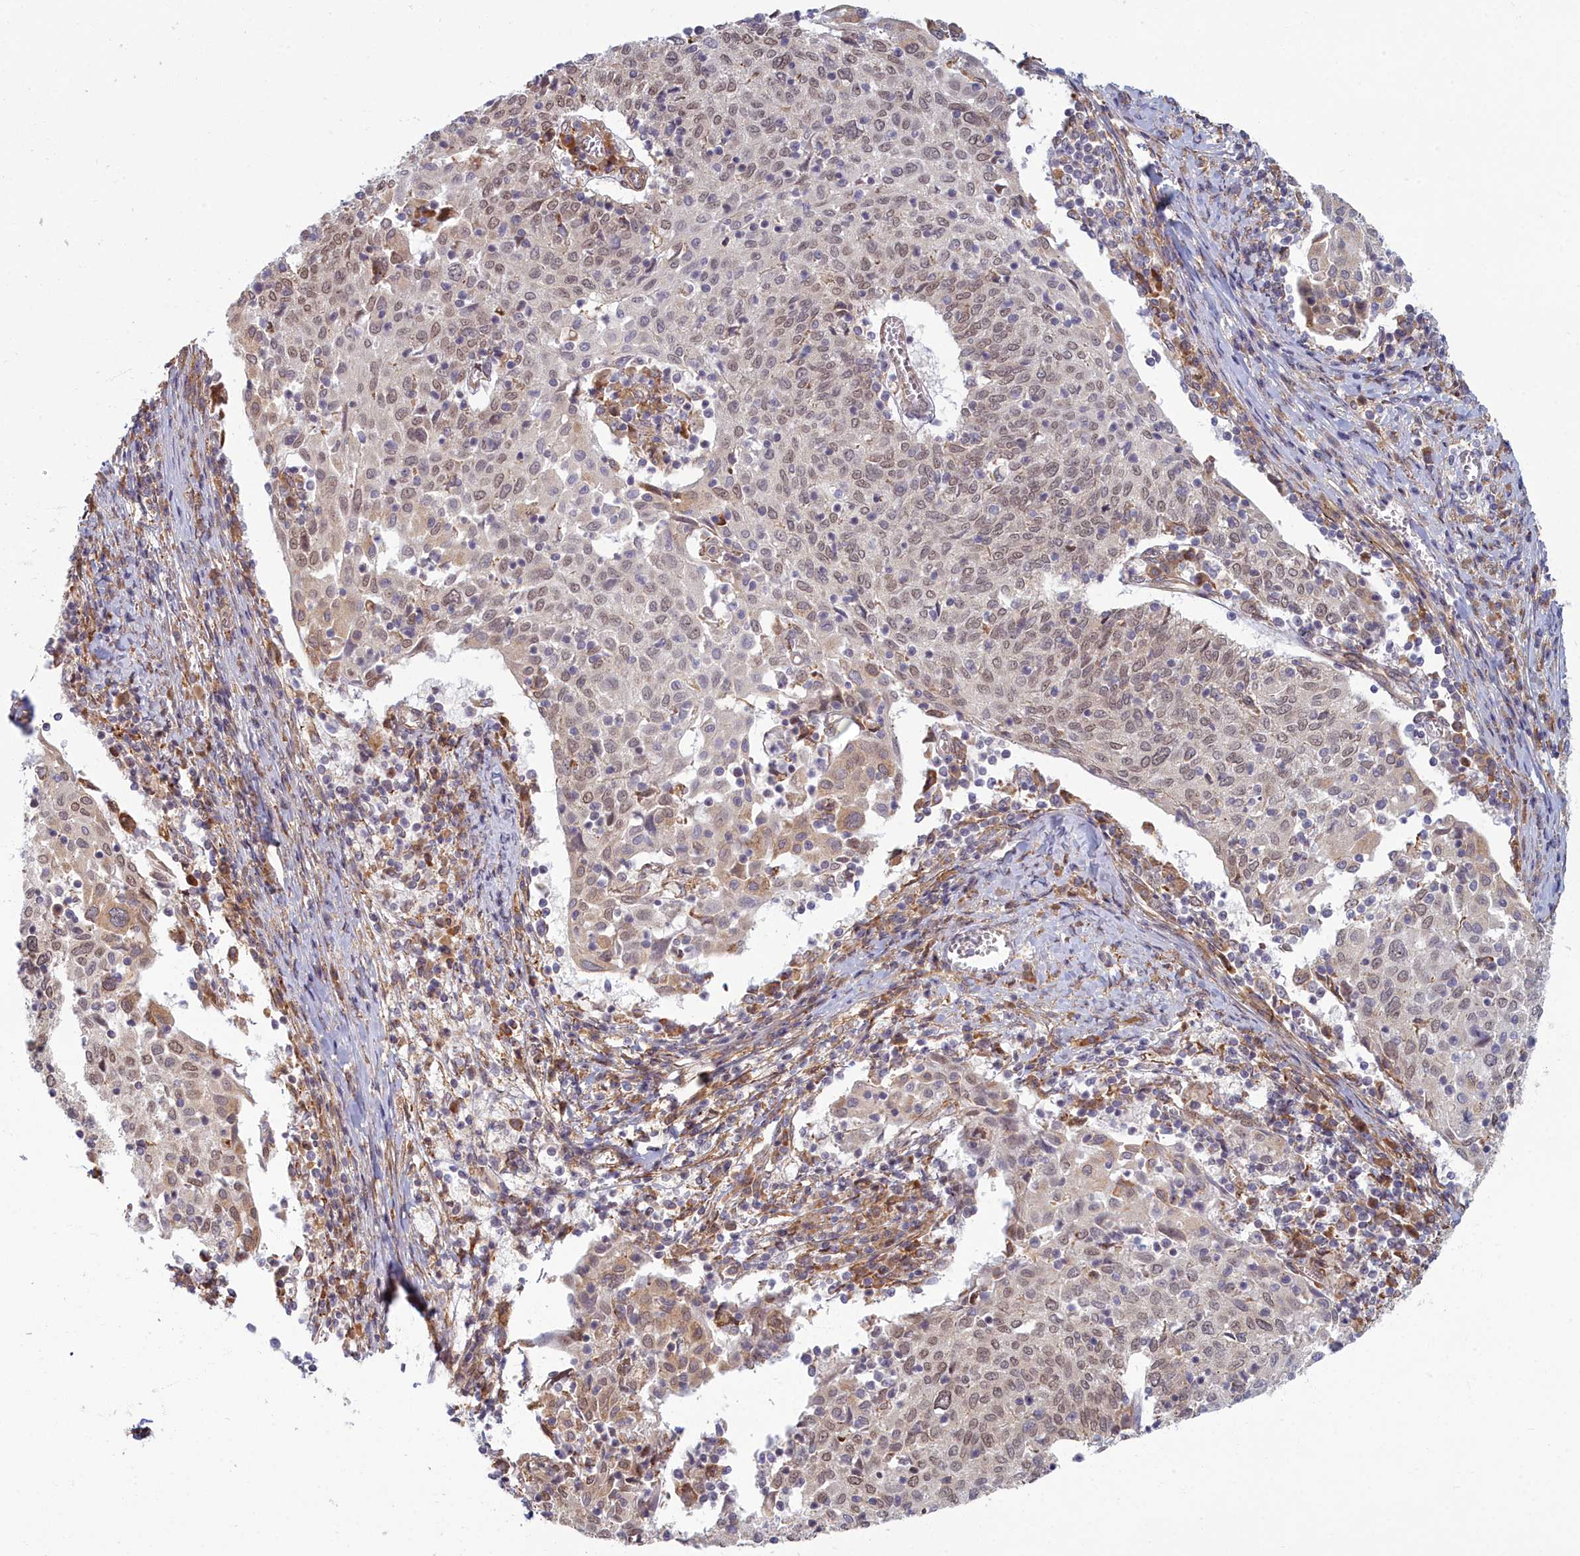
{"staining": {"intensity": "moderate", "quantity": ">75%", "location": "nuclear"}, "tissue": "cervical cancer", "cell_type": "Tumor cells", "image_type": "cancer", "snomed": [{"axis": "morphology", "description": "Squamous cell carcinoma, NOS"}, {"axis": "topography", "description": "Cervix"}], "caption": "A histopathology image of human squamous cell carcinoma (cervical) stained for a protein exhibits moderate nuclear brown staining in tumor cells. (brown staining indicates protein expression, while blue staining denotes nuclei).", "gene": "MAK16", "patient": {"sex": "female", "age": 52}}